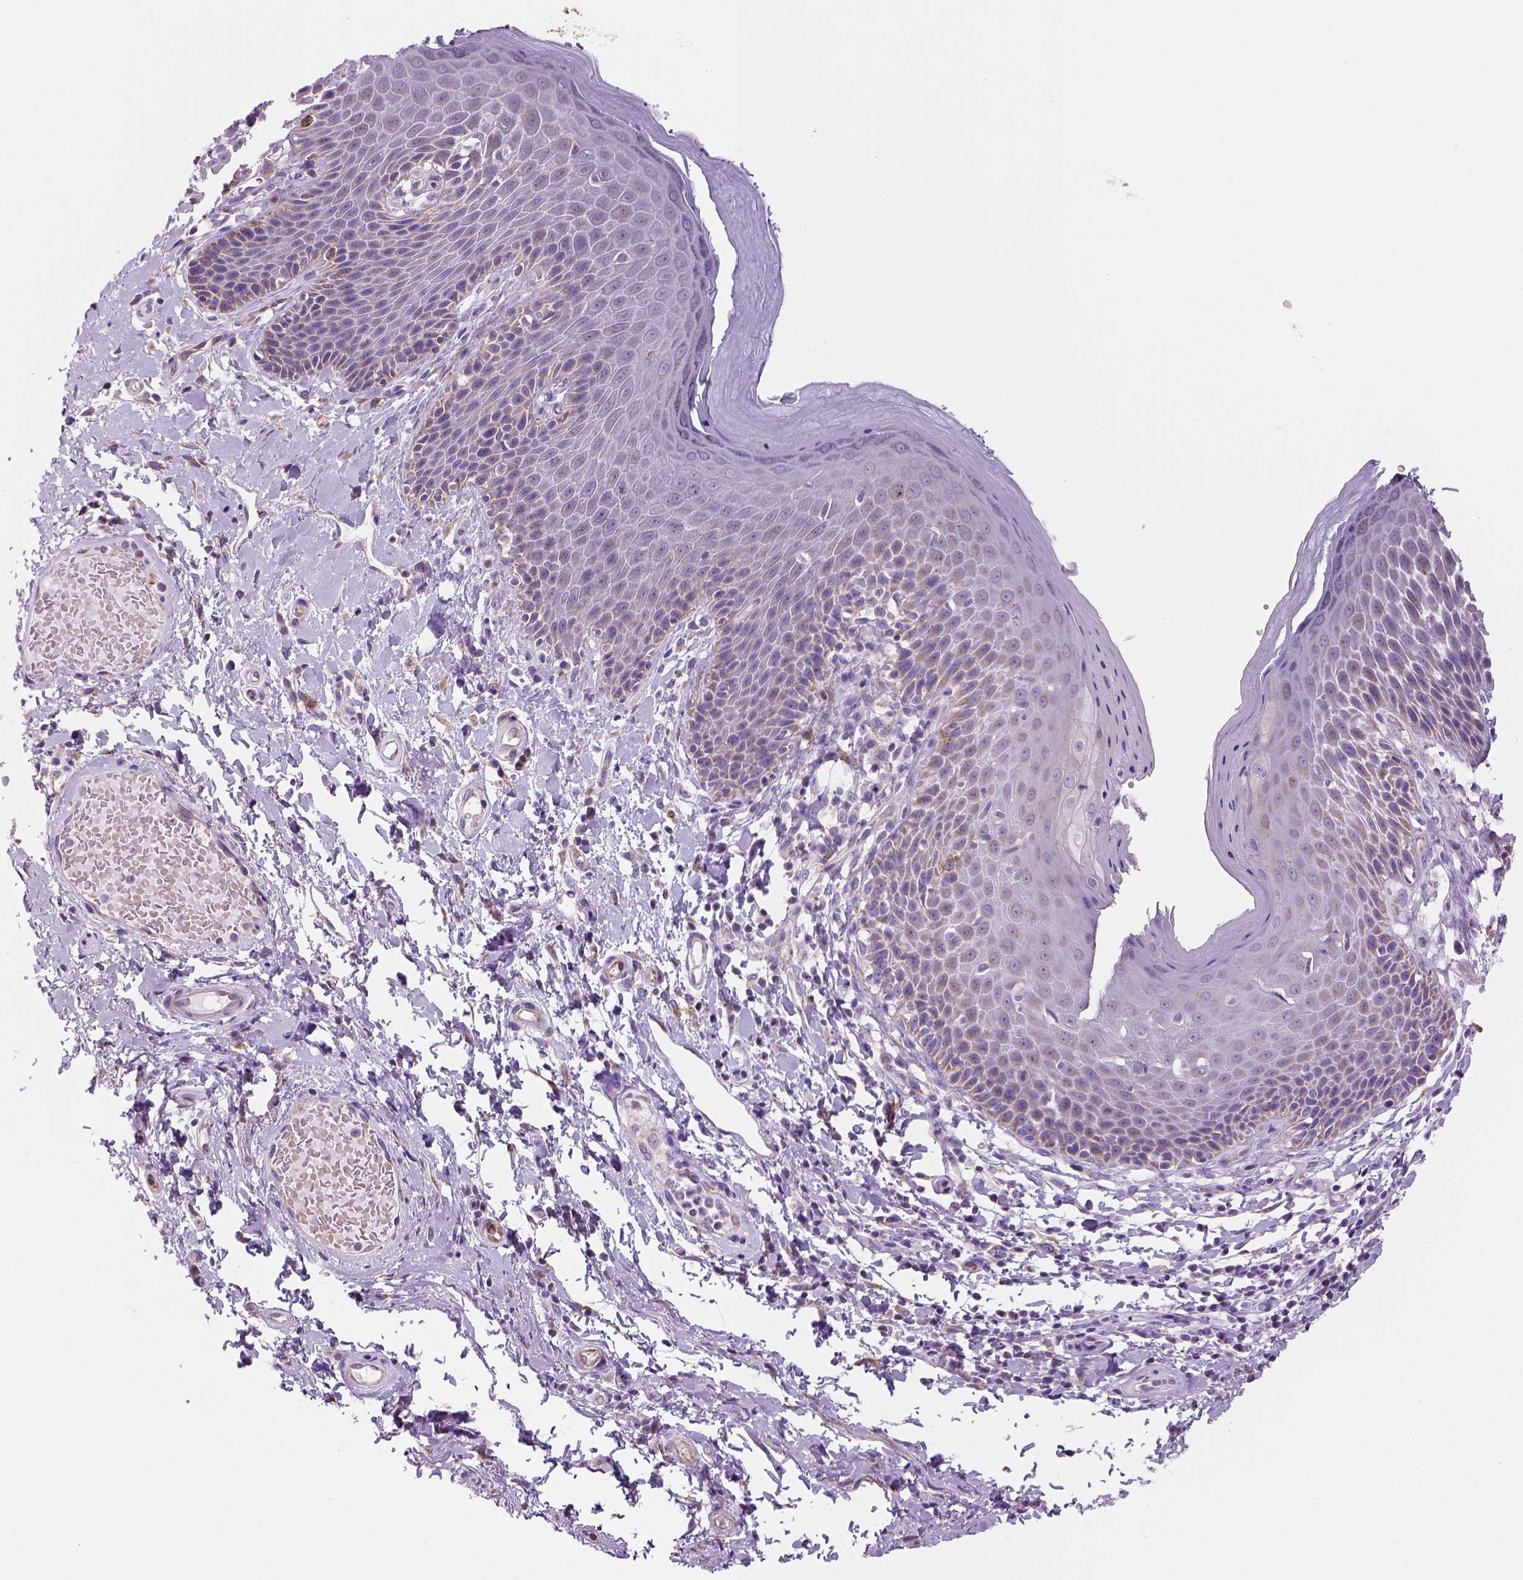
{"staining": {"intensity": "moderate", "quantity": "25%-75%", "location": "cytoplasmic/membranous"}, "tissue": "skin", "cell_type": "Epidermal cells", "image_type": "normal", "snomed": [{"axis": "morphology", "description": "Normal tissue, NOS"}, {"axis": "topography", "description": "Anal"}, {"axis": "topography", "description": "Peripheral nerve tissue"}], "caption": "Immunohistochemical staining of unremarkable skin exhibits medium levels of moderate cytoplasmic/membranous staining in approximately 25%-75% of epidermal cells.", "gene": "CES2", "patient": {"sex": "male", "age": 51}}